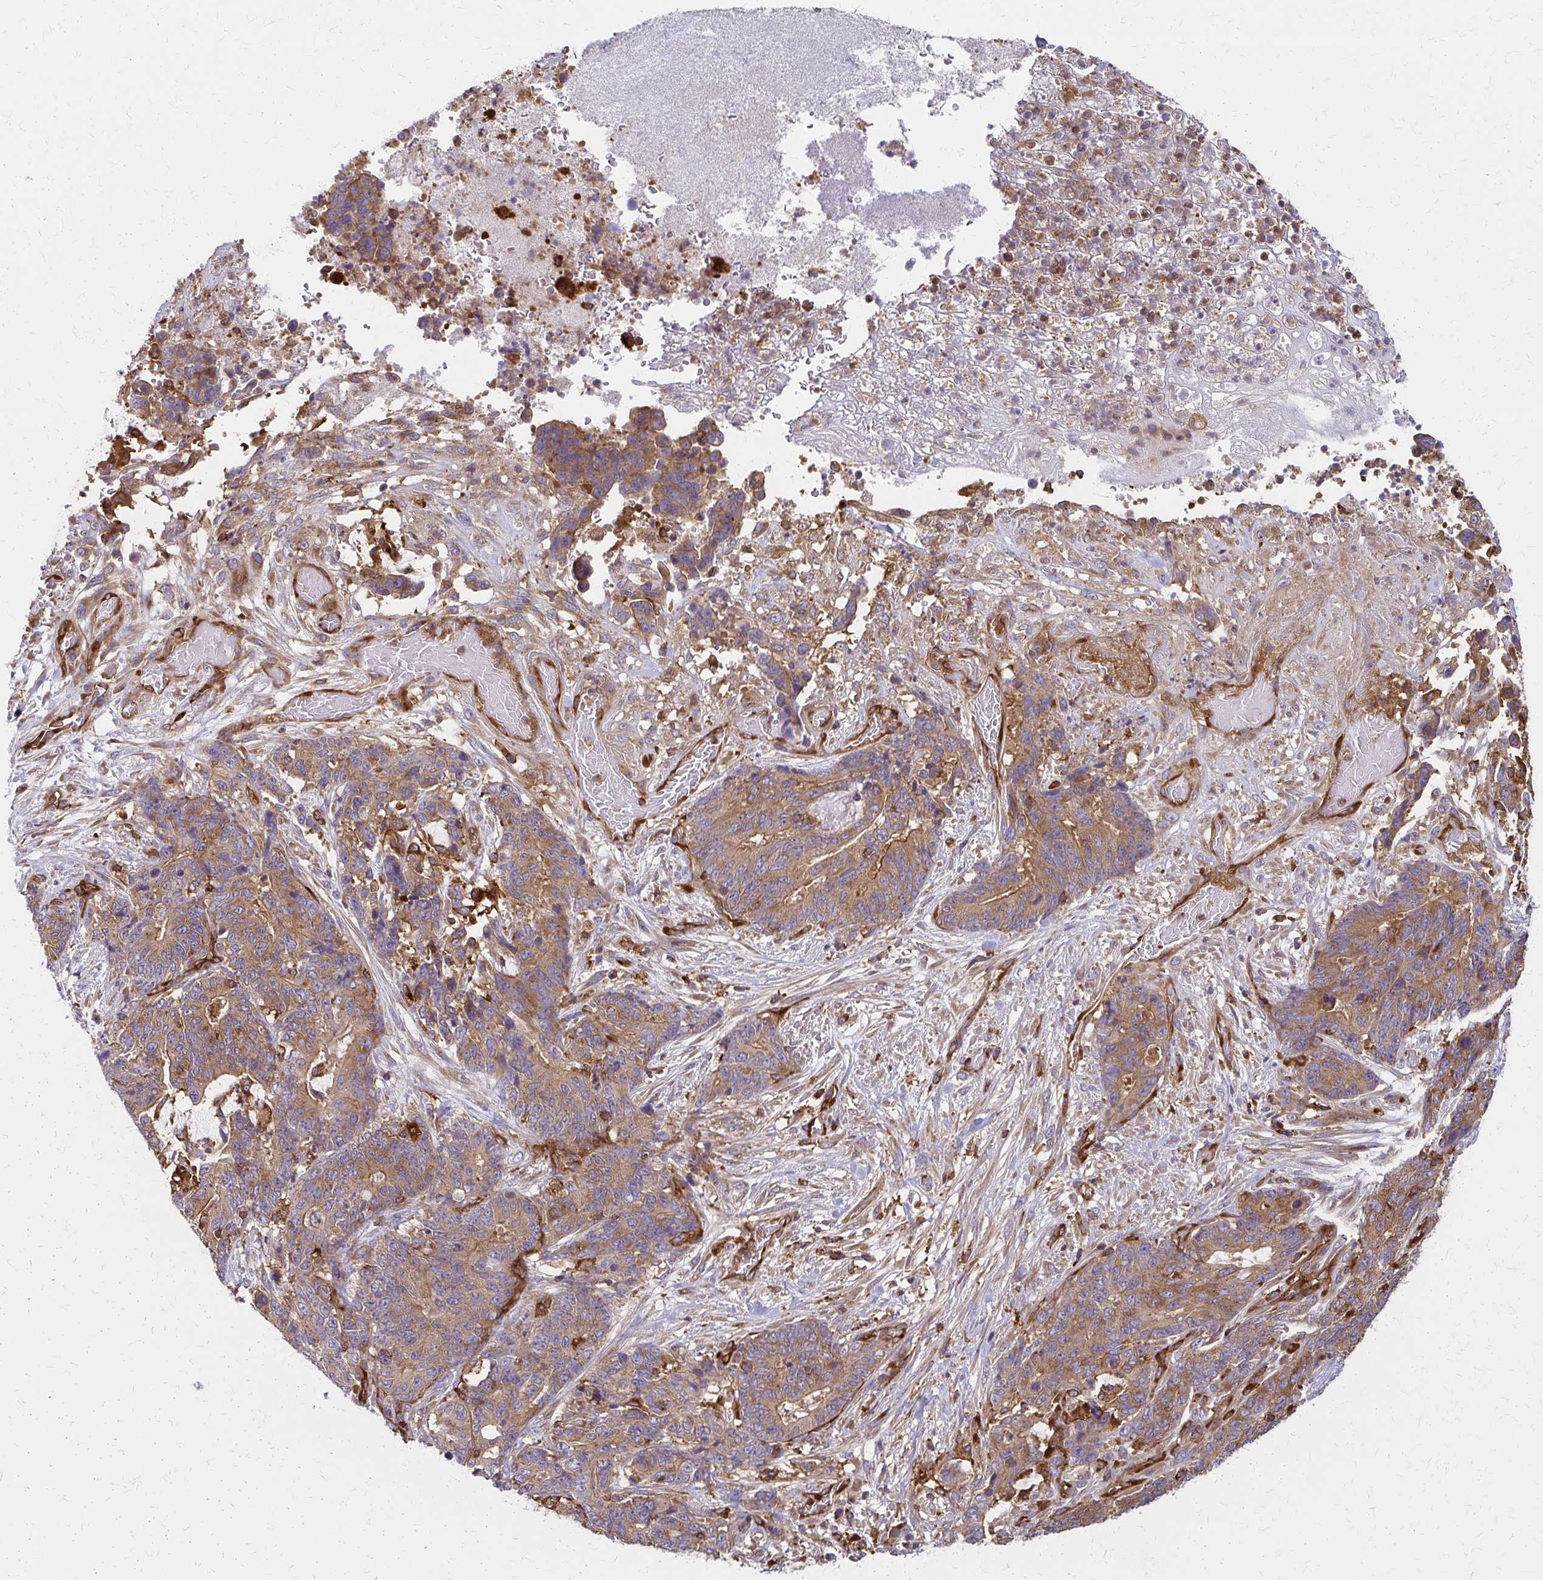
{"staining": {"intensity": "moderate", "quantity": ">75%", "location": "cytoplasmic/membranous"}, "tissue": "stomach cancer", "cell_type": "Tumor cells", "image_type": "cancer", "snomed": [{"axis": "morphology", "description": "Normal tissue, NOS"}, {"axis": "morphology", "description": "Adenocarcinoma, NOS"}, {"axis": "topography", "description": "Stomach"}], "caption": "IHC image of neoplastic tissue: human adenocarcinoma (stomach) stained using immunohistochemistry (IHC) shows medium levels of moderate protein expression localized specifically in the cytoplasmic/membranous of tumor cells, appearing as a cytoplasmic/membranous brown color.", "gene": "WASF2", "patient": {"sex": "female", "age": 64}}